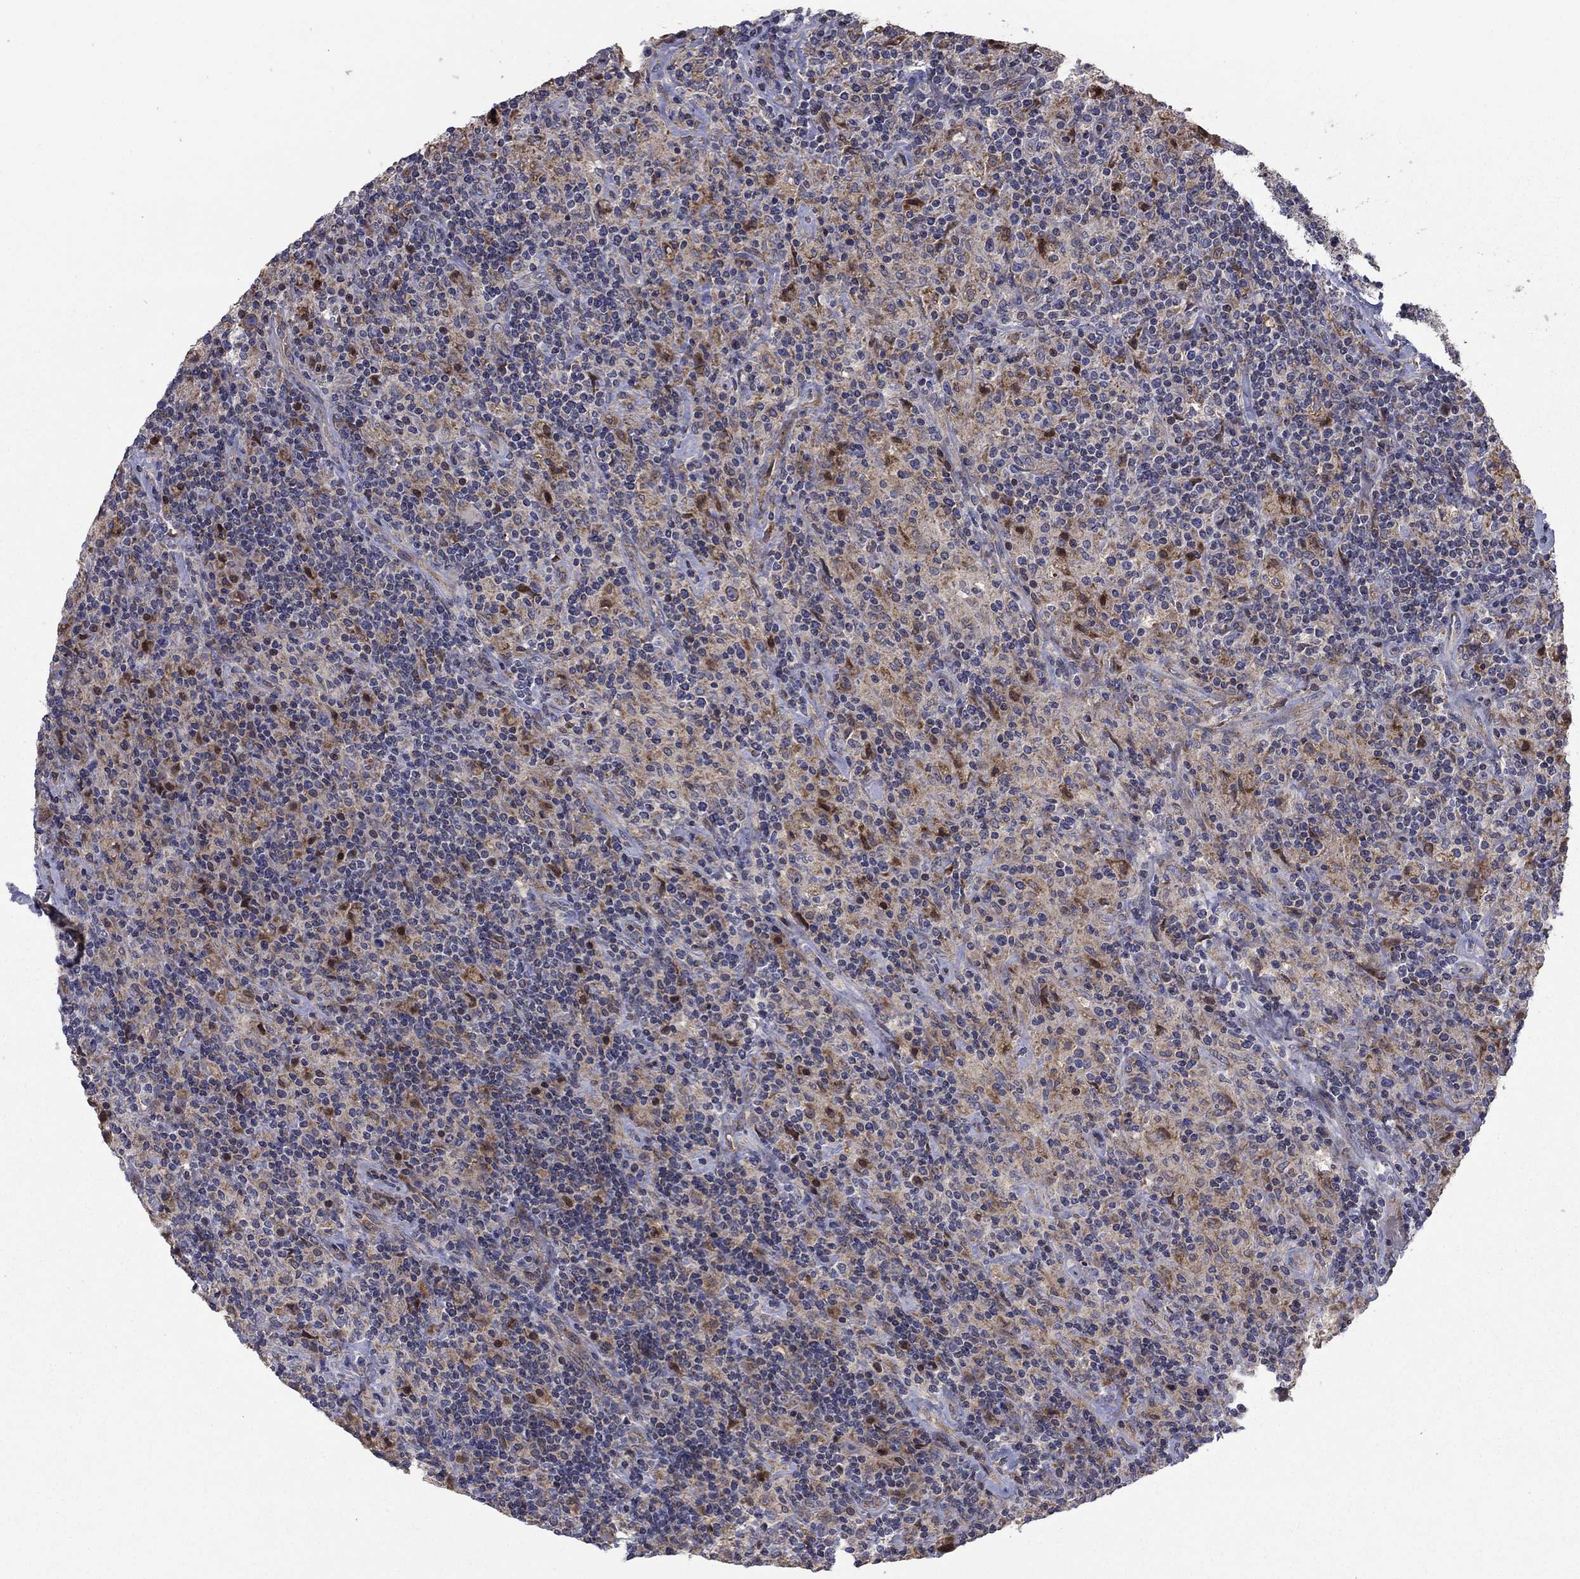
{"staining": {"intensity": "negative", "quantity": "none", "location": "none"}, "tissue": "lymphoma", "cell_type": "Tumor cells", "image_type": "cancer", "snomed": [{"axis": "morphology", "description": "Hodgkin's disease, NOS"}, {"axis": "topography", "description": "Lymph node"}], "caption": "Immunohistochemistry photomicrograph of human lymphoma stained for a protein (brown), which shows no expression in tumor cells.", "gene": "MMAA", "patient": {"sex": "male", "age": 70}}